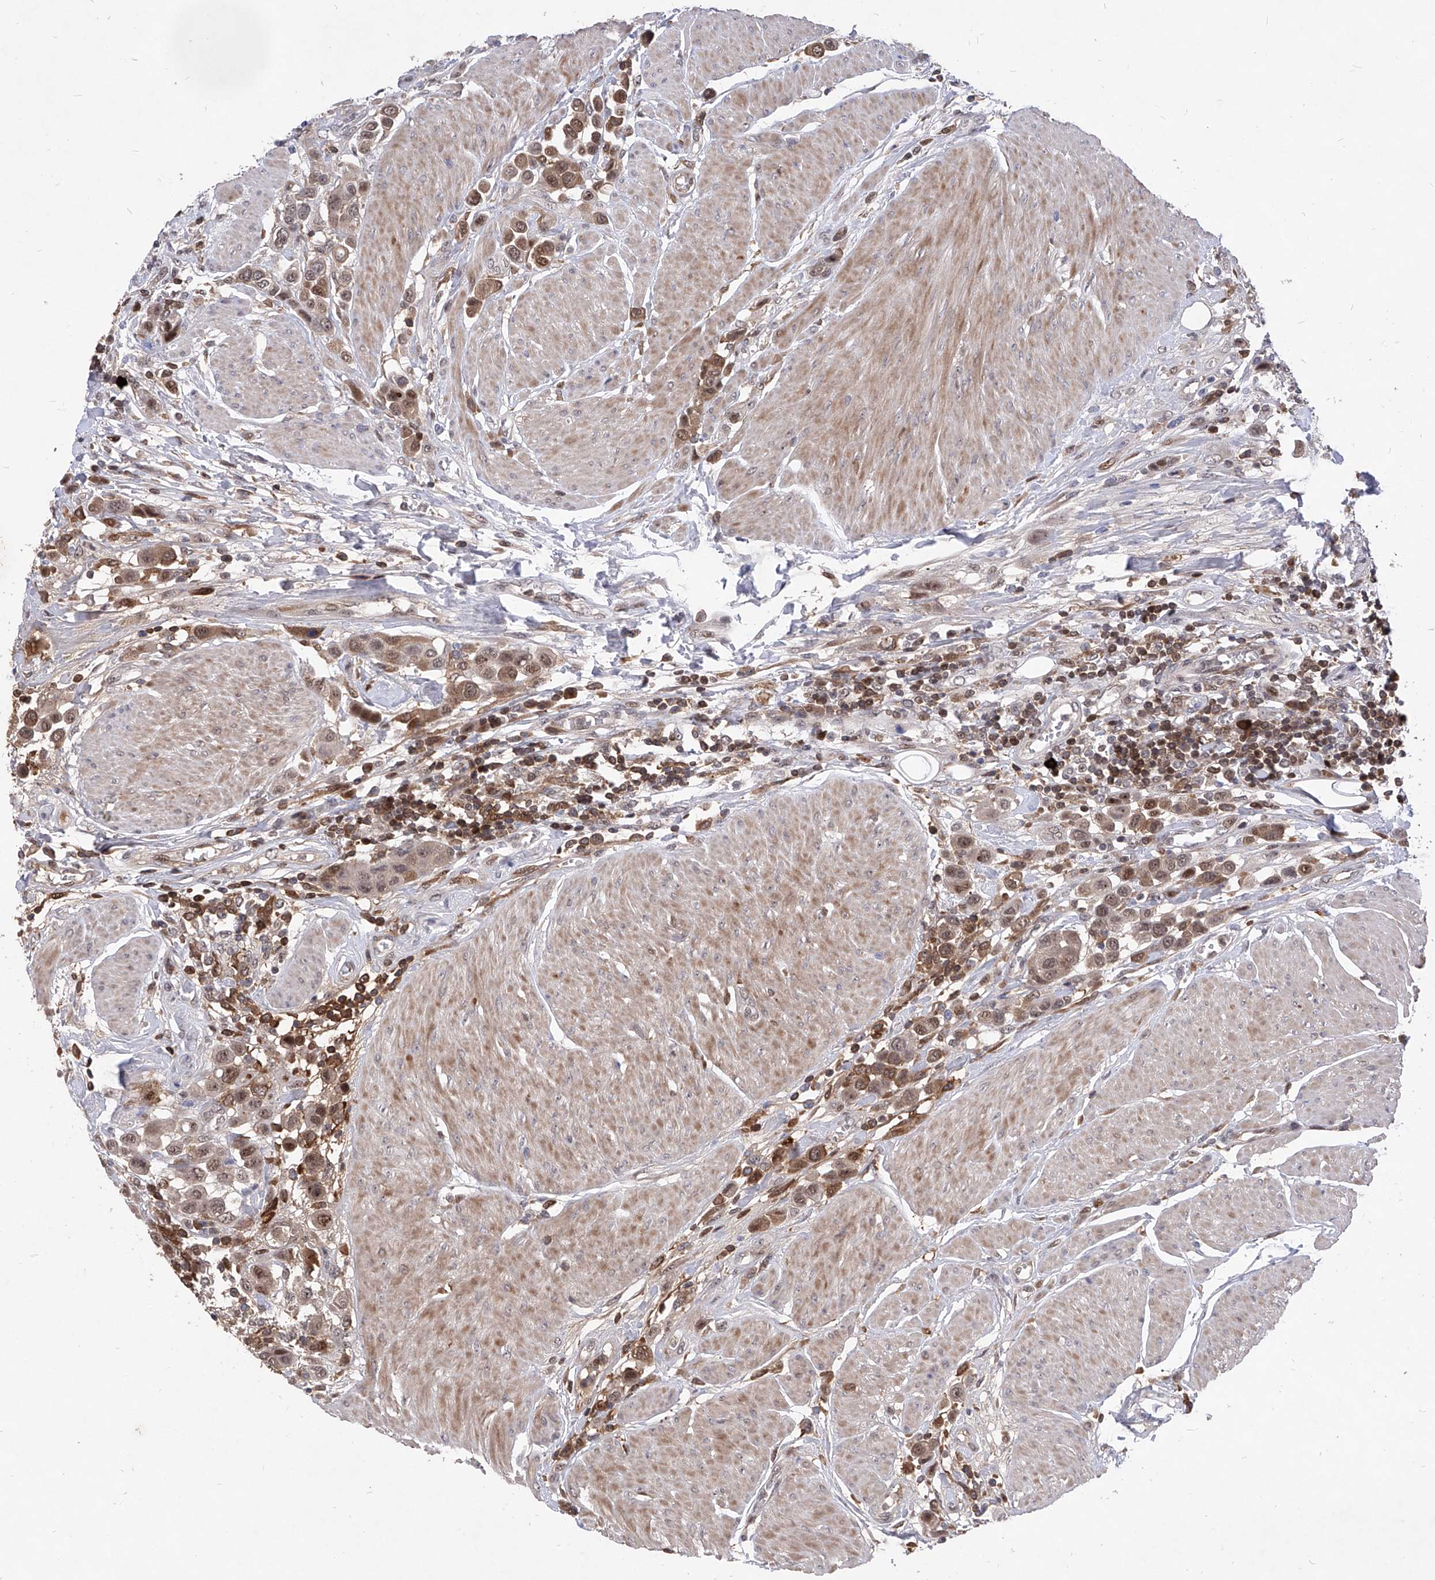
{"staining": {"intensity": "moderate", "quantity": ">75%", "location": "cytoplasmic/membranous,nuclear"}, "tissue": "urothelial cancer", "cell_type": "Tumor cells", "image_type": "cancer", "snomed": [{"axis": "morphology", "description": "Urothelial carcinoma, High grade"}, {"axis": "topography", "description": "Urinary bladder"}], "caption": "Moderate cytoplasmic/membranous and nuclear expression for a protein is appreciated in about >75% of tumor cells of urothelial cancer using immunohistochemistry (IHC).", "gene": "LGR4", "patient": {"sex": "male", "age": 50}}